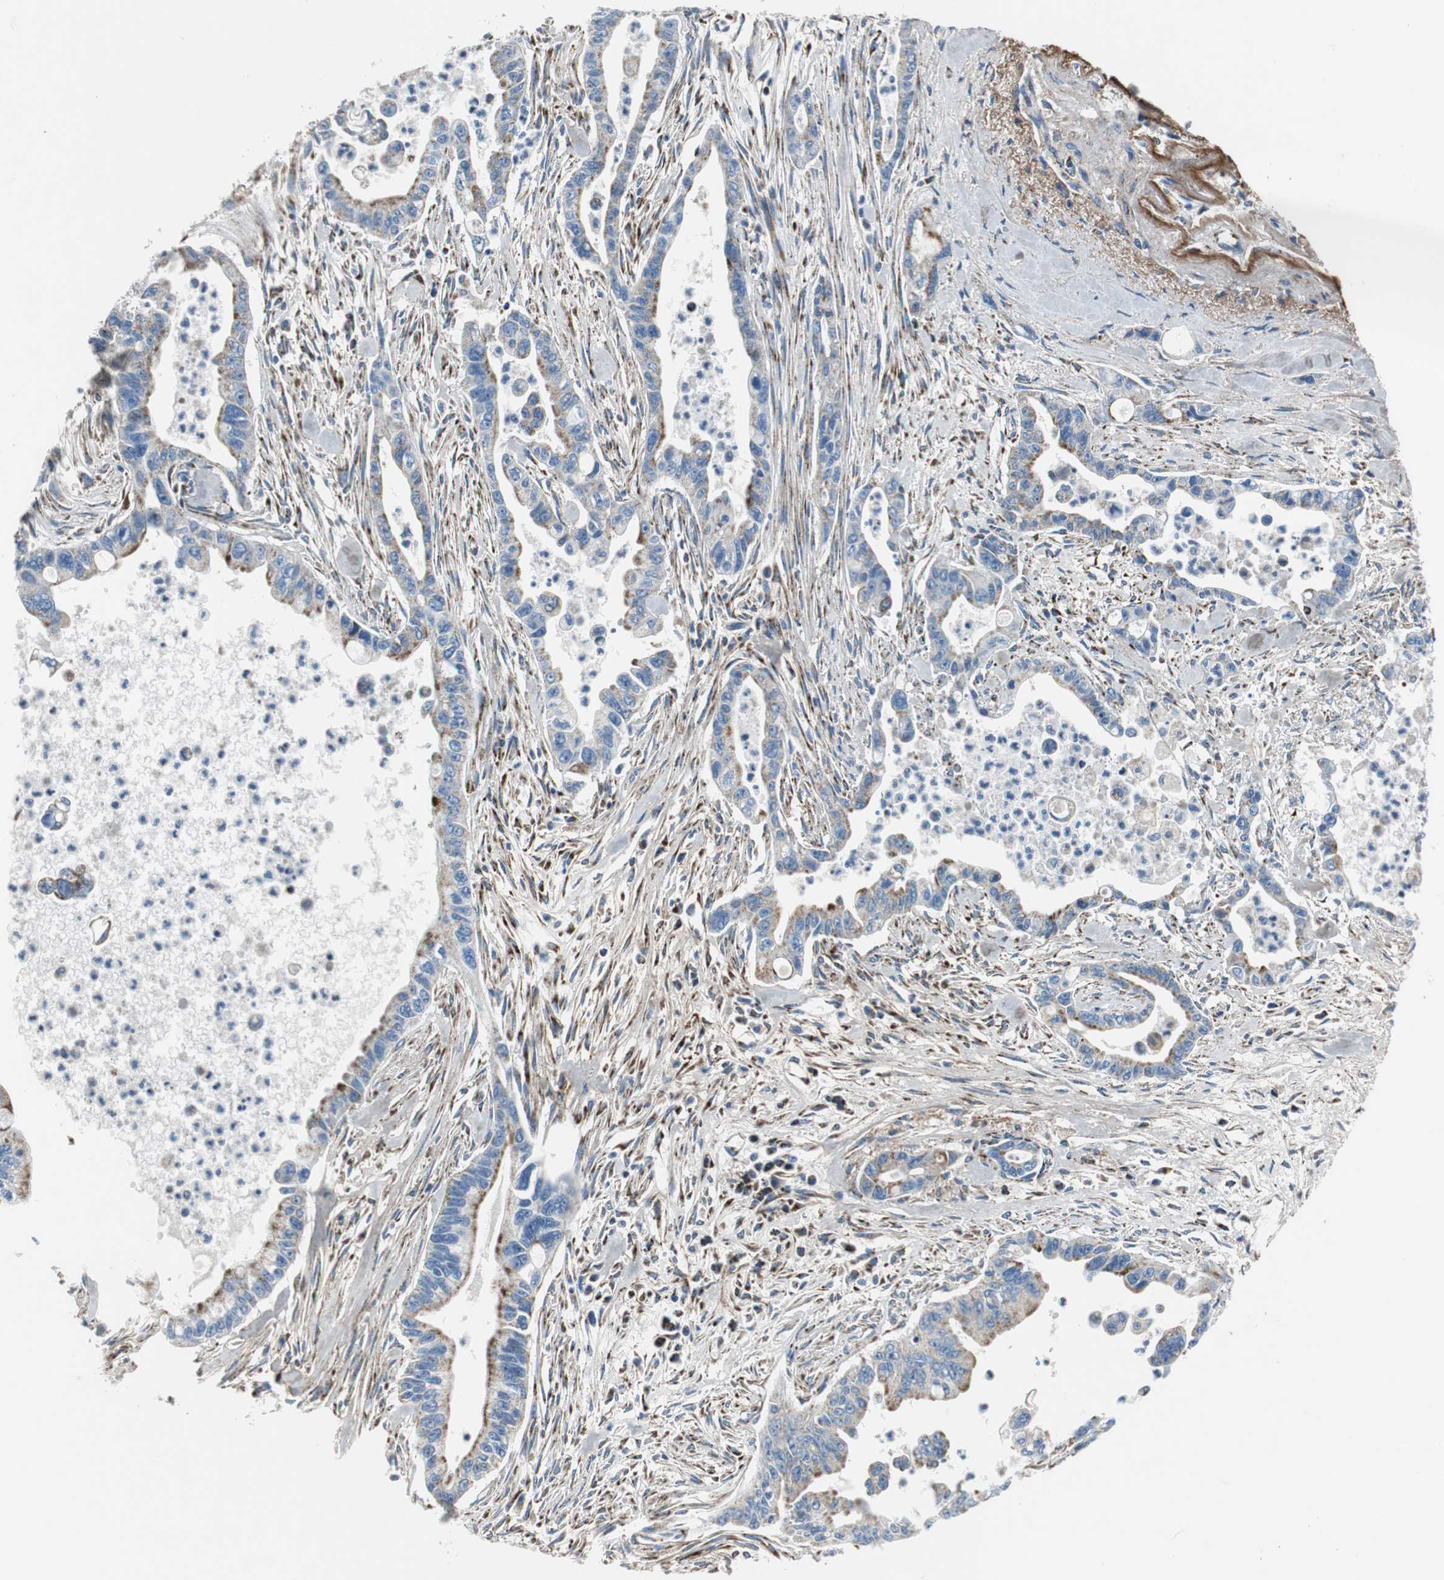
{"staining": {"intensity": "moderate", "quantity": "25%-75%", "location": "cytoplasmic/membranous"}, "tissue": "pancreatic cancer", "cell_type": "Tumor cells", "image_type": "cancer", "snomed": [{"axis": "morphology", "description": "Adenocarcinoma, NOS"}, {"axis": "topography", "description": "Pancreas"}], "caption": "The histopathology image displays immunohistochemical staining of pancreatic cancer (adenocarcinoma). There is moderate cytoplasmic/membranous staining is seen in about 25%-75% of tumor cells.", "gene": "C1QTNF7", "patient": {"sex": "male", "age": 70}}